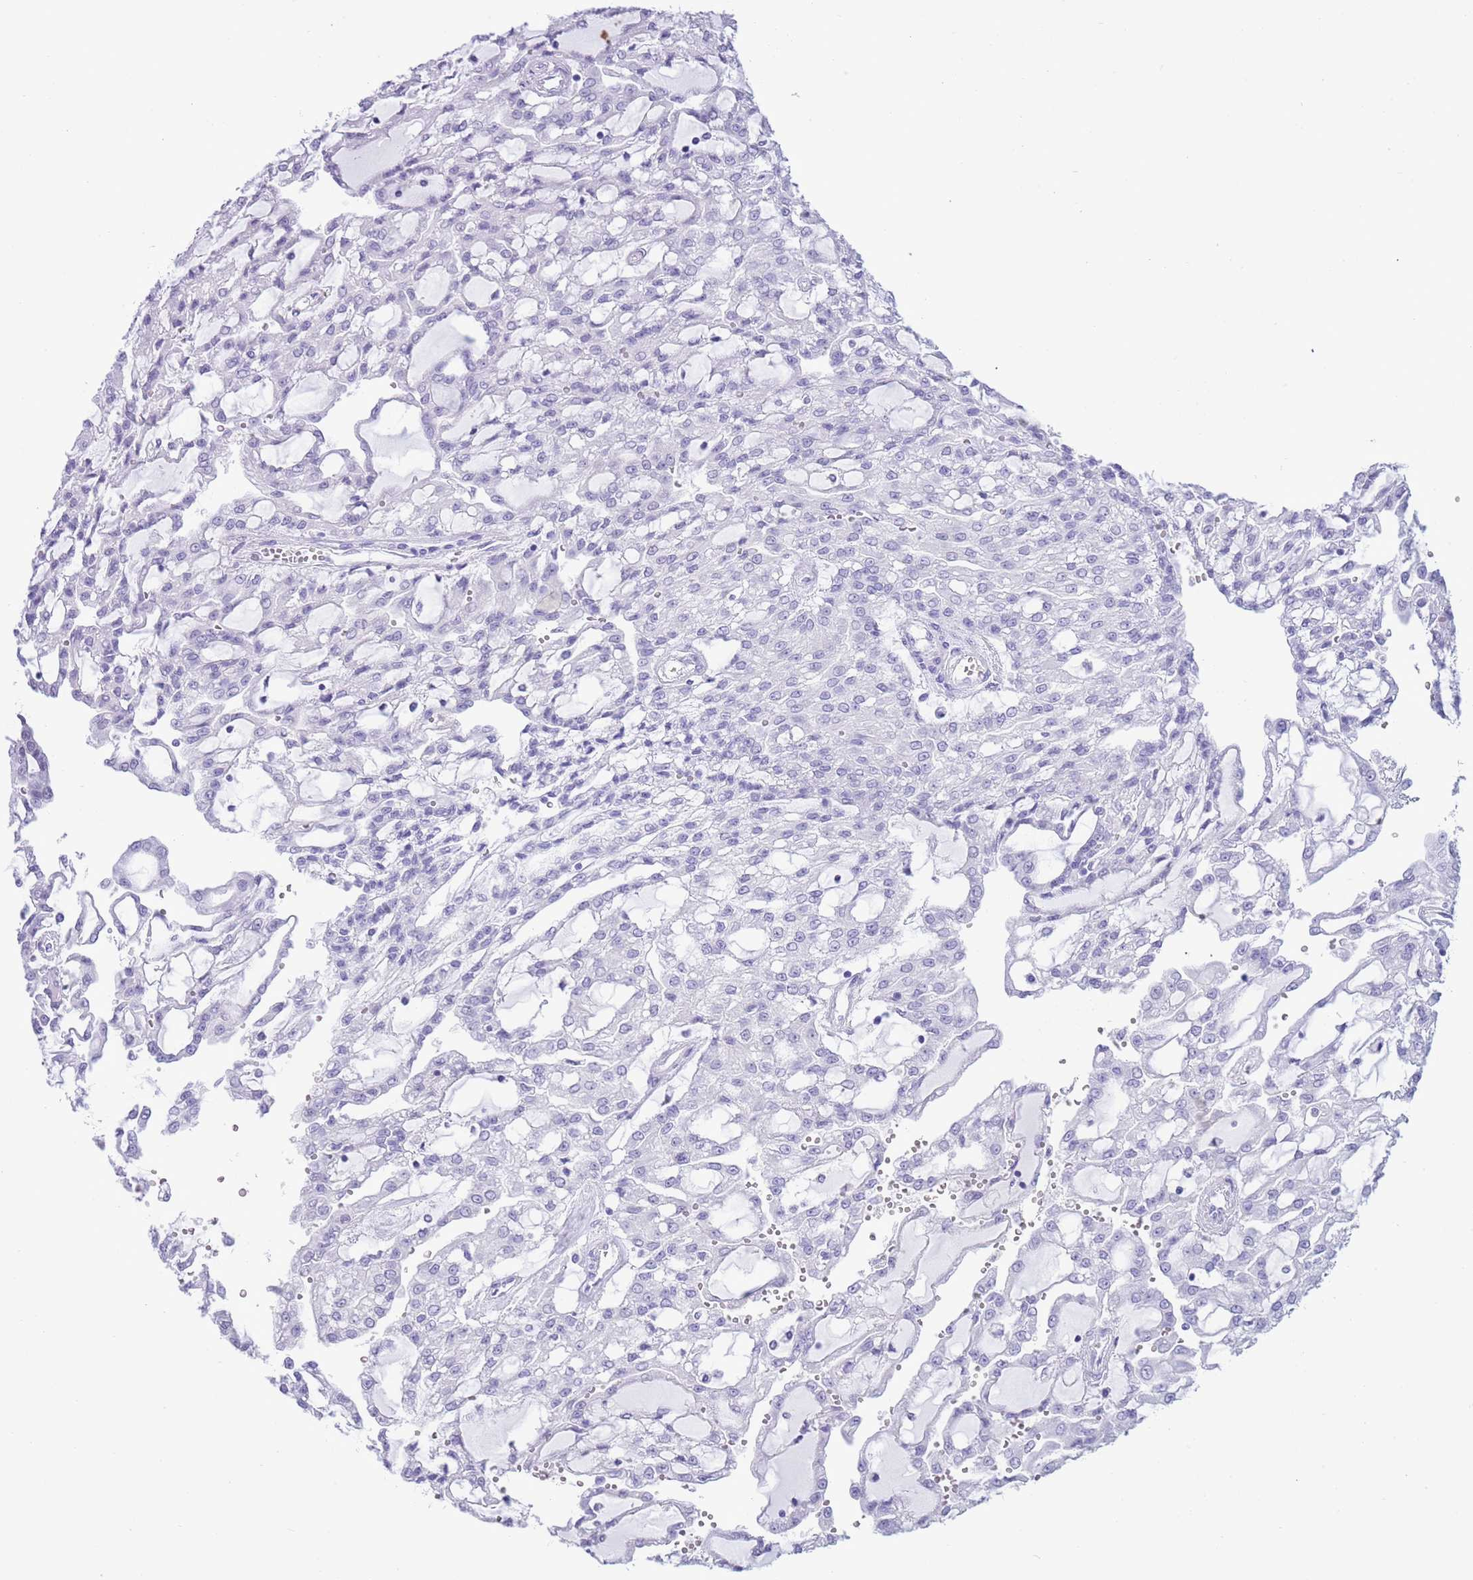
{"staining": {"intensity": "negative", "quantity": "none", "location": "none"}, "tissue": "renal cancer", "cell_type": "Tumor cells", "image_type": "cancer", "snomed": [{"axis": "morphology", "description": "Adenocarcinoma, NOS"}, {"axis": "topography", "description": "Kidney"}], "caption": "An image of renal cancer (adenocarcinoma) stained for a protein reveals no brown staining in tumor cells.", "gene": "PPP1R17", "patient": {"sex": "male", "age": 63}}